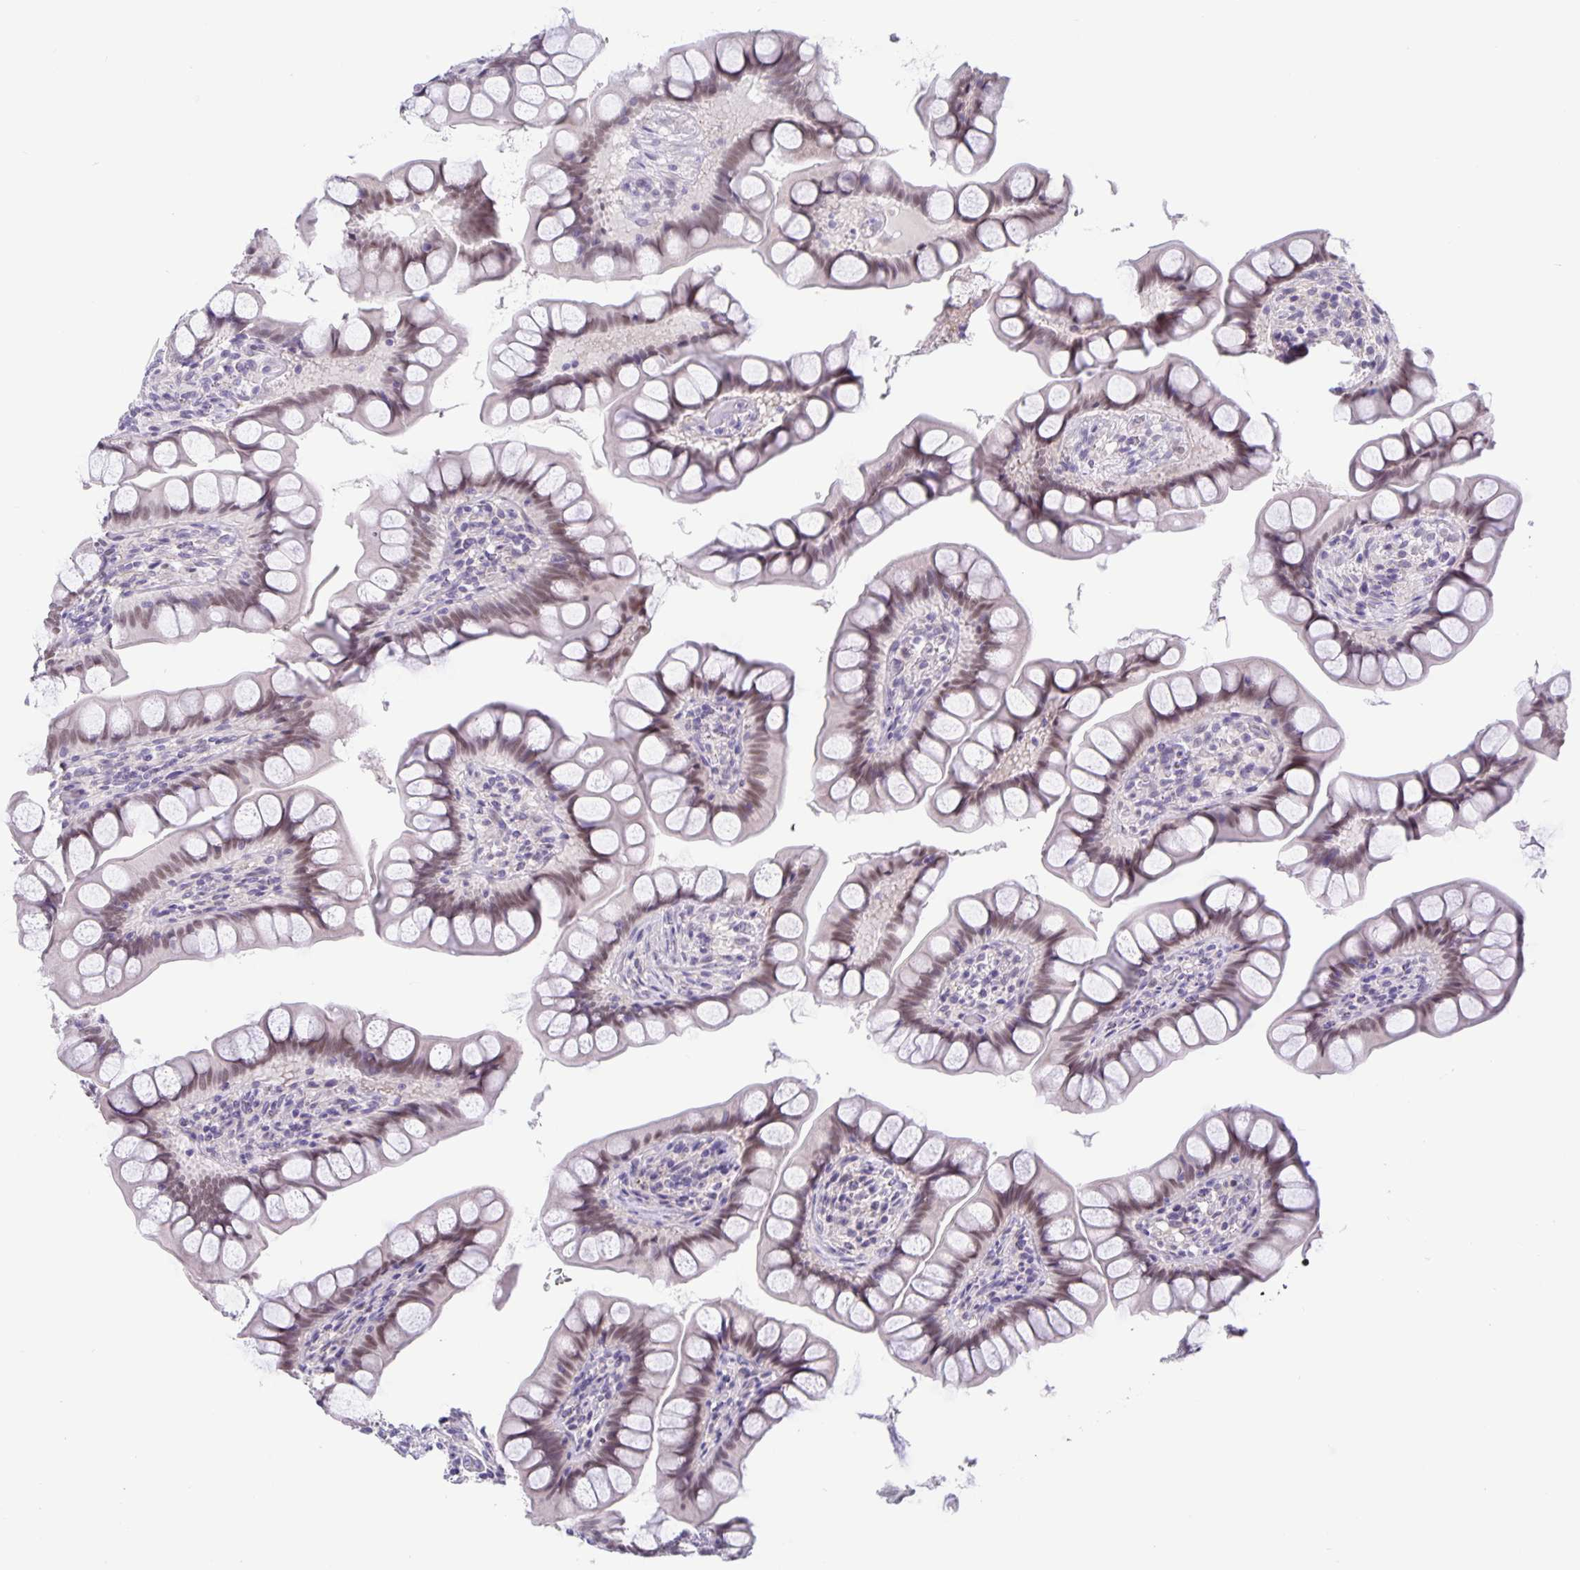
{"staining": {"intensity": "weak", "quantity": "25%-75%", "location": "nuclear"}, "tissue": "small intestine", "cell_type": "Glandular cells", "image_type": "normal", "snomed": [{"axis": "morphology", "description": "Normal tissue, NOS"}, {"axis": "topography", "description": "Small intestine"}], "caption": "High-magnification brightfield microscopy of normal small intestine stained with DAB (3,3'-diaminobenzidine) (brown) and counterstained with hematoxylin (blue). glandular cells exhibit weak nuclear expression is appreciated in approximately25%-75% of cells.", "gene": "FOSL2", "patient": {"sex": "male", "age": 70}}